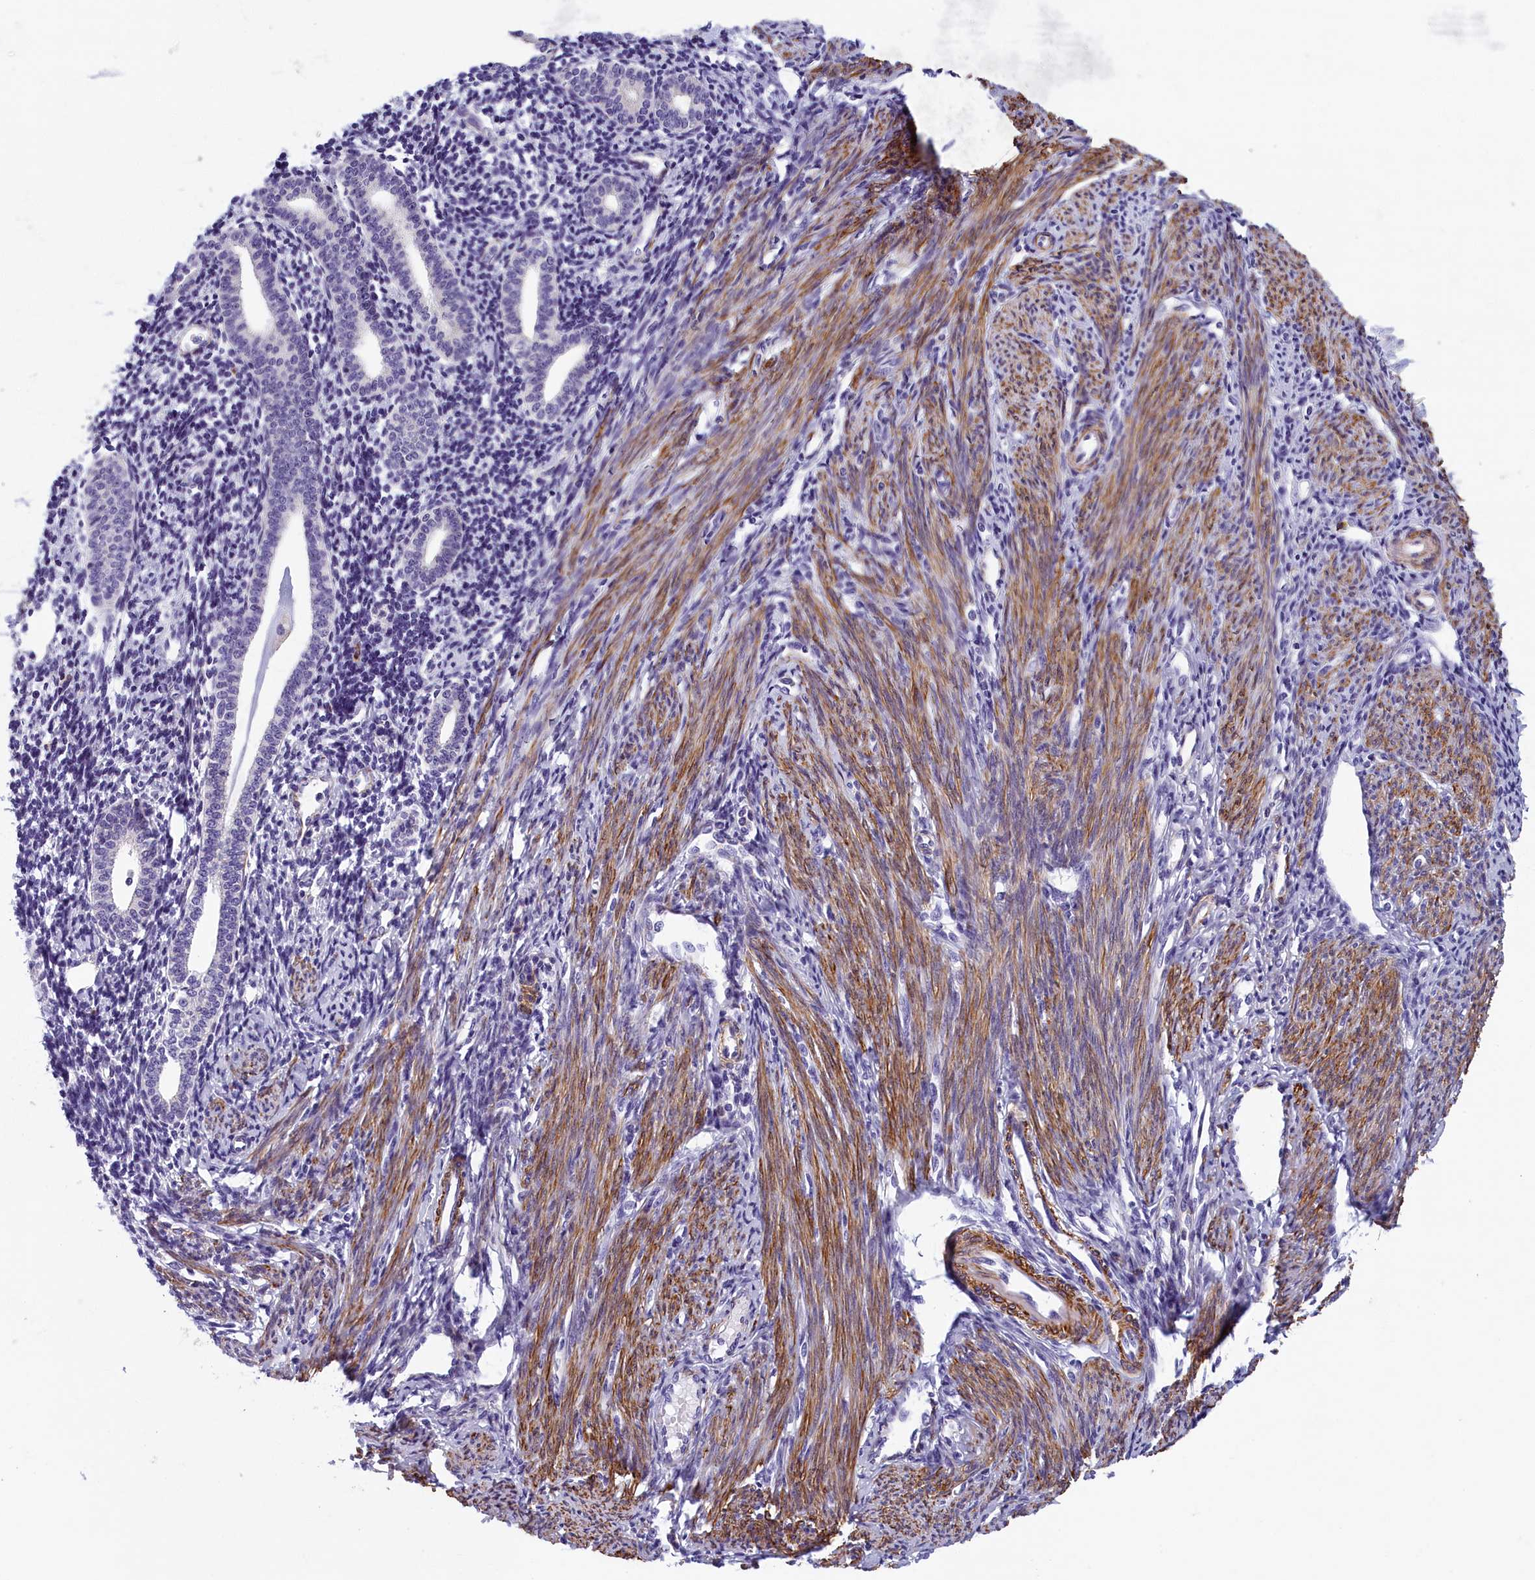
{"staining": {"intensity": "negative", "quantity": "none", "location": "none"}, "tissue": "endometrium", "cell_type": "Cells in endometrial stroma", "image_type": "normal", "snomed": [{"axis": "morphology", "description": "Normal tissue, NOS"}, {"axis": "topography", "description": "Endometrium"}], "caption": "Immunohistochemical staining of unremarkable endometrium reveals no significant positivity in cells in endometrial stroma.", "gene": "BCL2L13", "patient": {"sex": "female", "age": 56}}